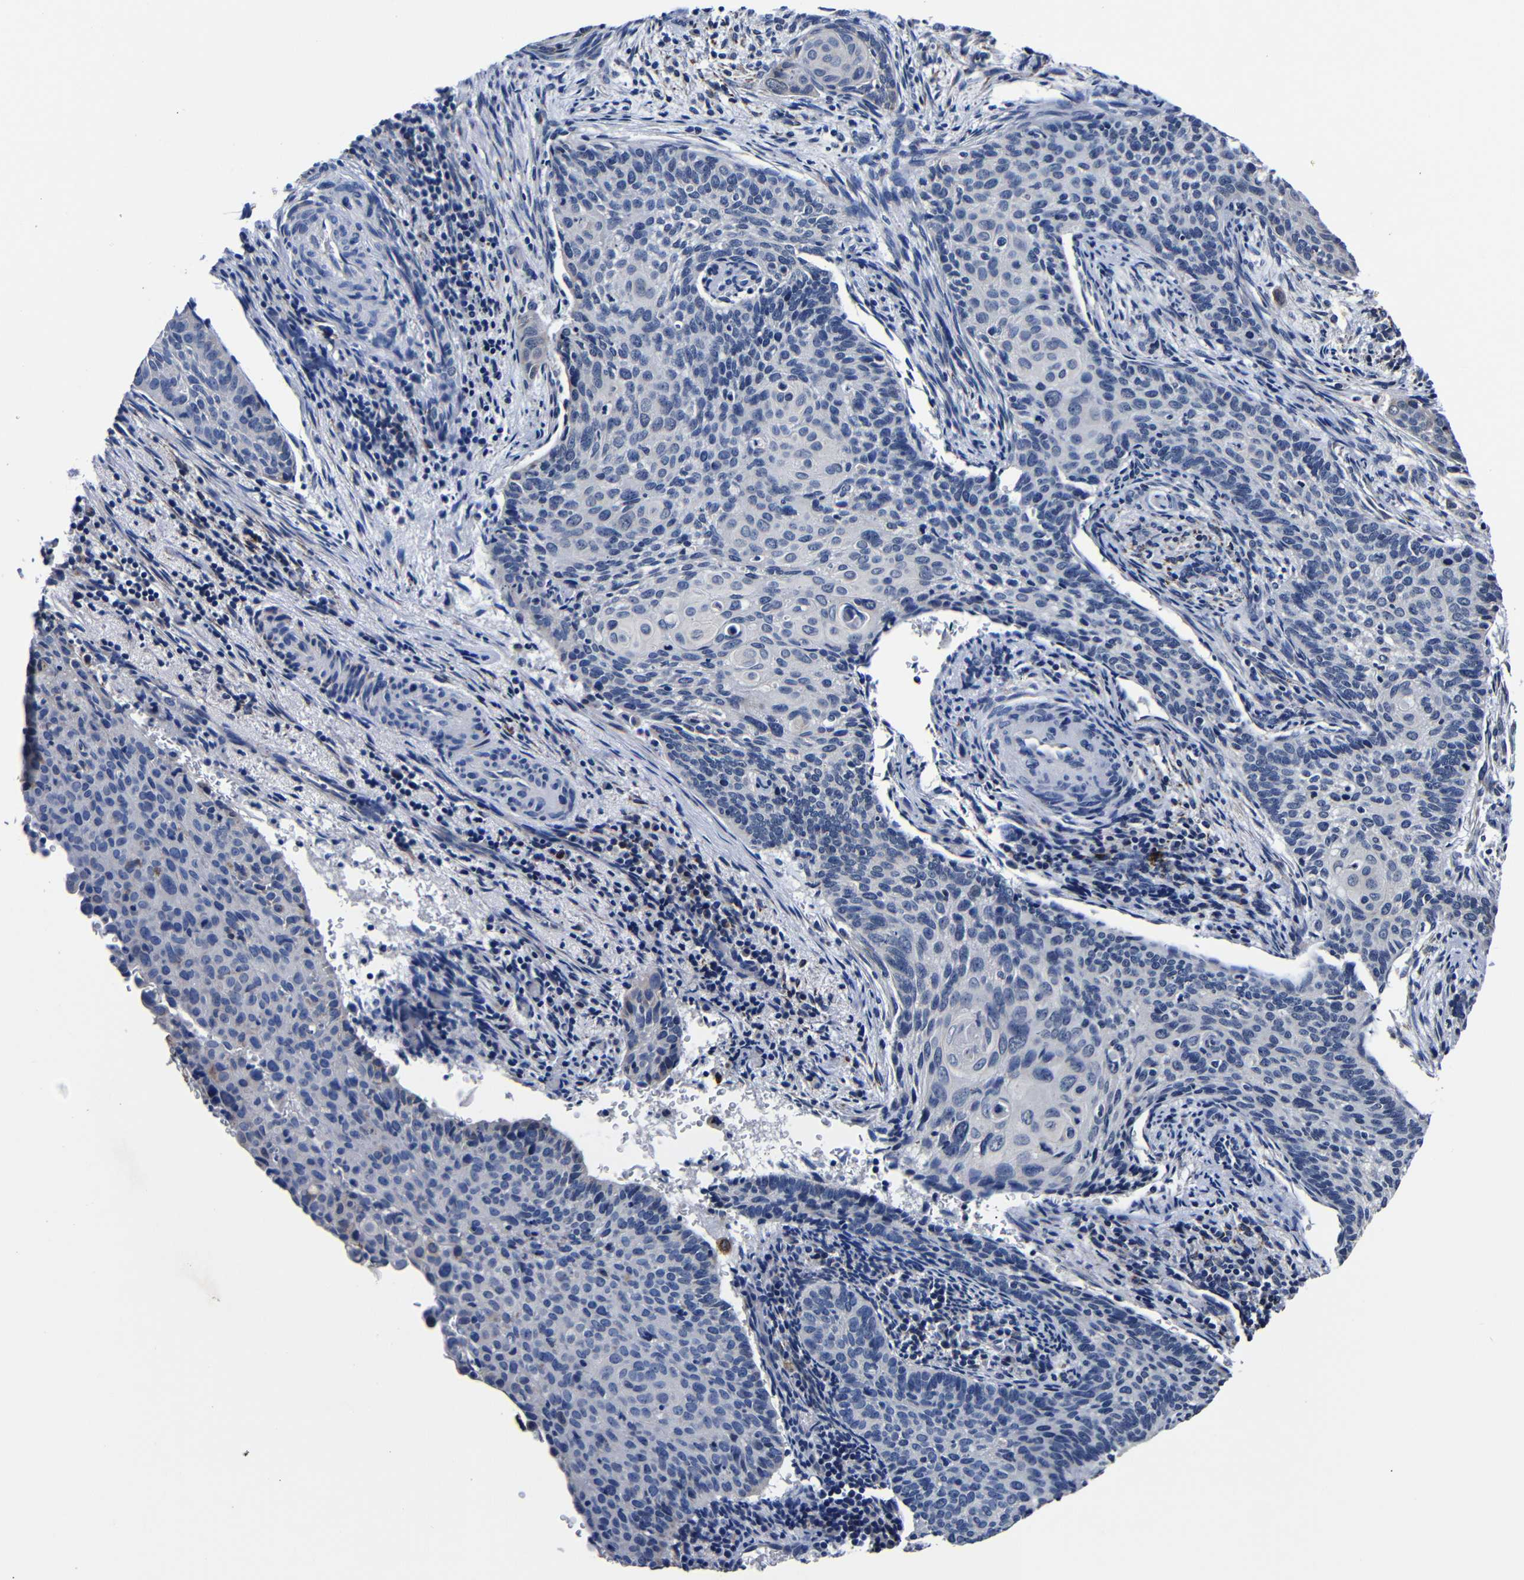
{"staining": {"intensity": "negative", "quantity": "none", "location": "none"}, "tissue": "cervical cancer", "cell_type": "Tumor cells", "image_type": "cancer", "snomed": [{"axis": "morphology", "description": "Squamous cell carcinoma, NOS"}, {"axis": "topography", "description": "Cervix"}], "caption": "Tumor cells show no significant expression in cervical cancer.", "gene": "DEPP1", "patient": {"sex": "female", "age": 33}}